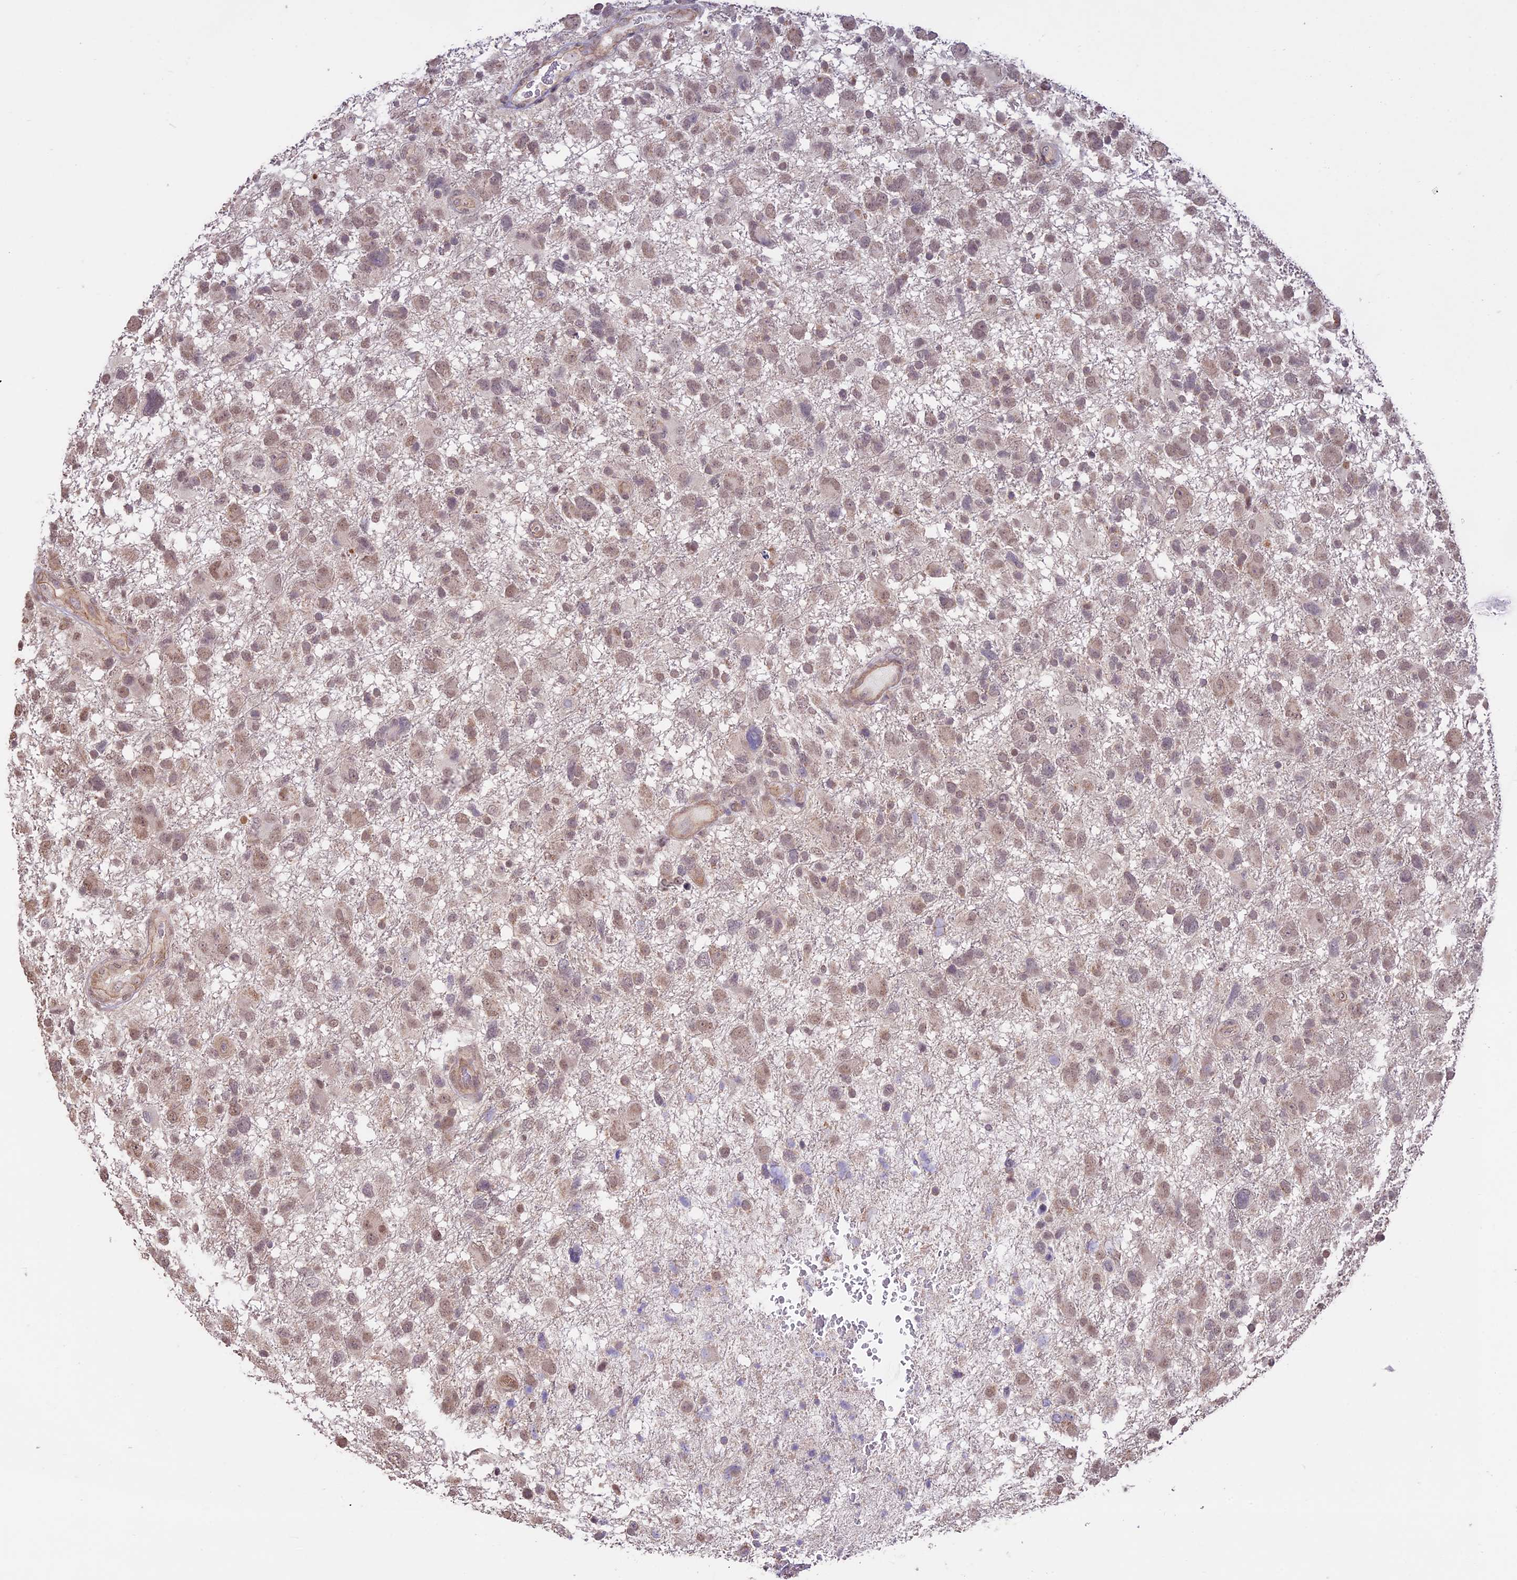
{"staining": {"intensity": "weak", "quantity": "<25%", "location": "nuclear"}, "tissue": "glioma", "cell_type": "Tumor cells", "image_type": "cancer", "snomed": [{"axis": "morphology", "description": "Glioma, malignant, High grade"}, {"axis": "topography", "description": "Brain"}], "caption": "Photomicrograph shows no significant protein expression in tumor cells of malignant glioma (high-grade).", "gene": "BCAS4", "patient": {"sex": "male", "age": 61}}